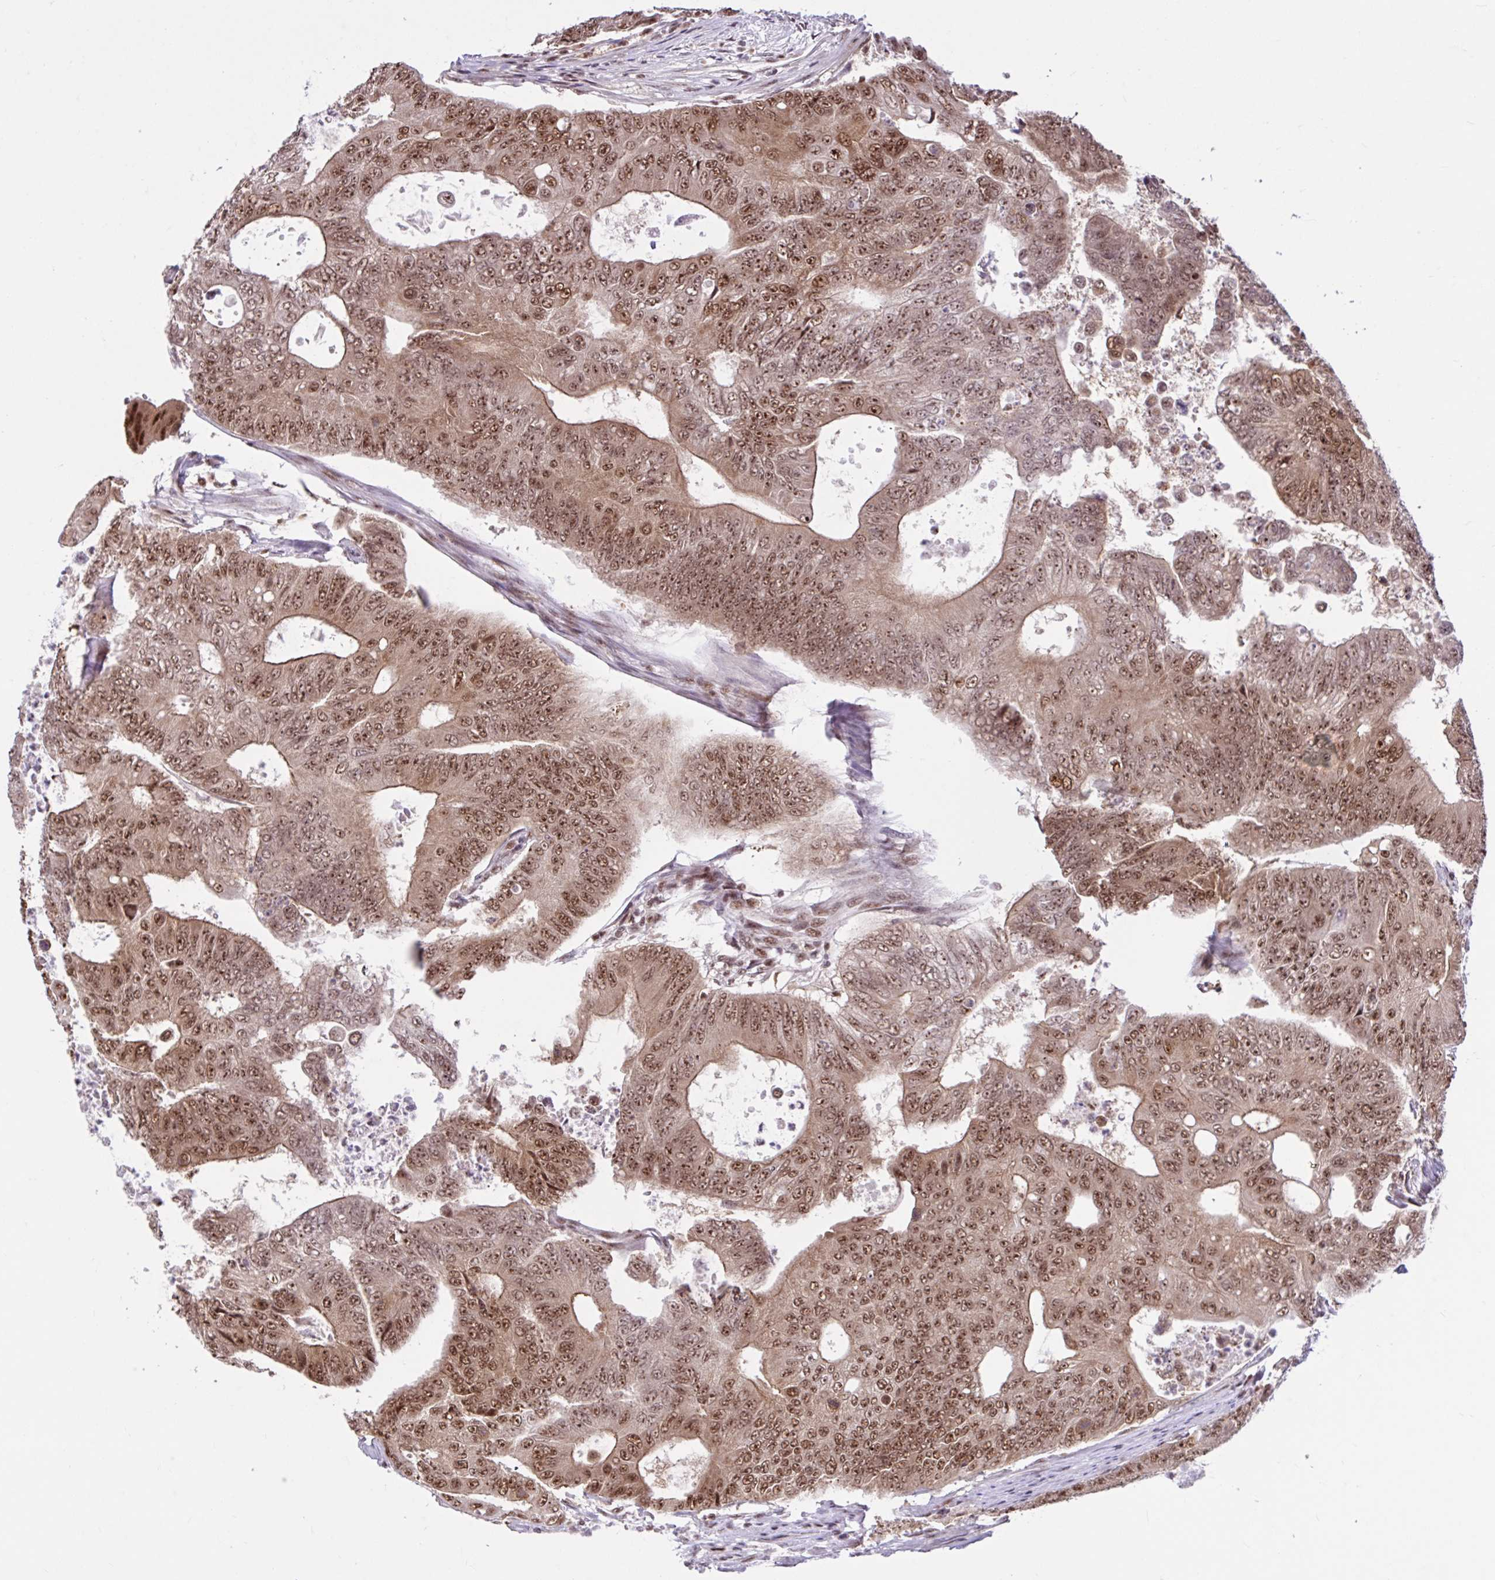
{"staining": {"intensity": "moderate", "quantity": ">75%", "location": "cytoplasmic/membranous,nuclear"}, "tissue": "colorectal cancer", "cell_type": "Tumor cells", "image_type": "cancer", "snomed": [{"axis": "morphology", "description": "Adenocarcinoma, NOS"}, {"axis": "topography", "description": "Colon"}], "caption": "Tumor cells display medium levels of moderate cytoplasmic/membranous and nuclear positivity in approximately >75% of cells in human colorectal adenocarcinoma. (Brightfield microscopy of DAB IHC at high magnification).", "gene": "CCDC12", "patient": {"sex": "female", "age": 48}}